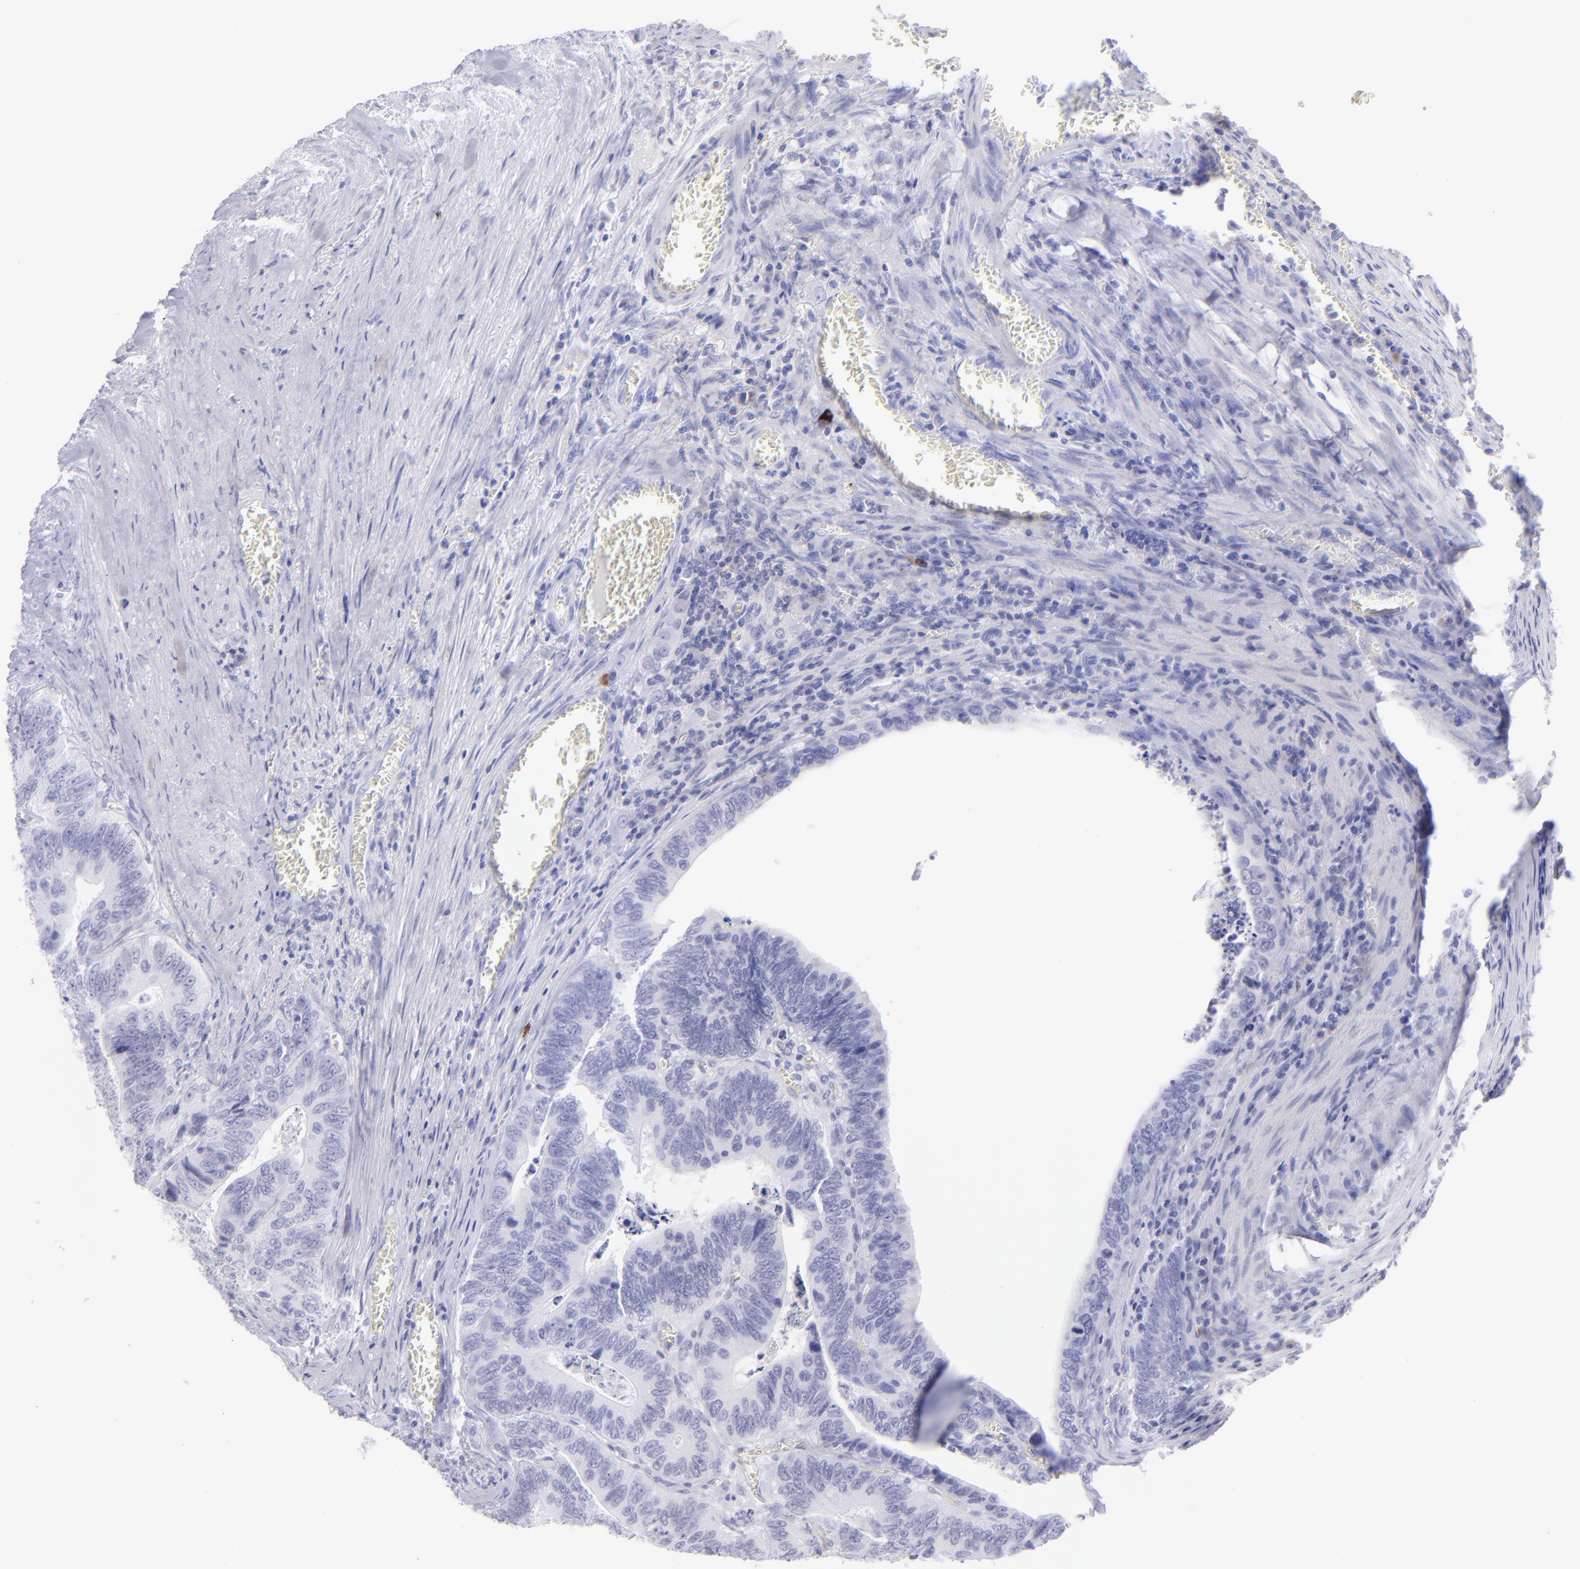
{"staining": {"intensity": "negative", "quantity": "none", "location": "none"}, "tissue": "colorectal cancer", "cell_type": "Tumor cells", "image_type": "cancer", "snomed": [{"axis": "morphology", "description": "Adenocarcinoma, NOS"}, {"axis": "topography", "description": "Colon"}], "caption": "Immunohistochemical staining of colorectal adenocarcinoma shows no significant expression in tumor cells.", "gene": "SLC1A2", "patient": {"sex": "male", "age": 72}}